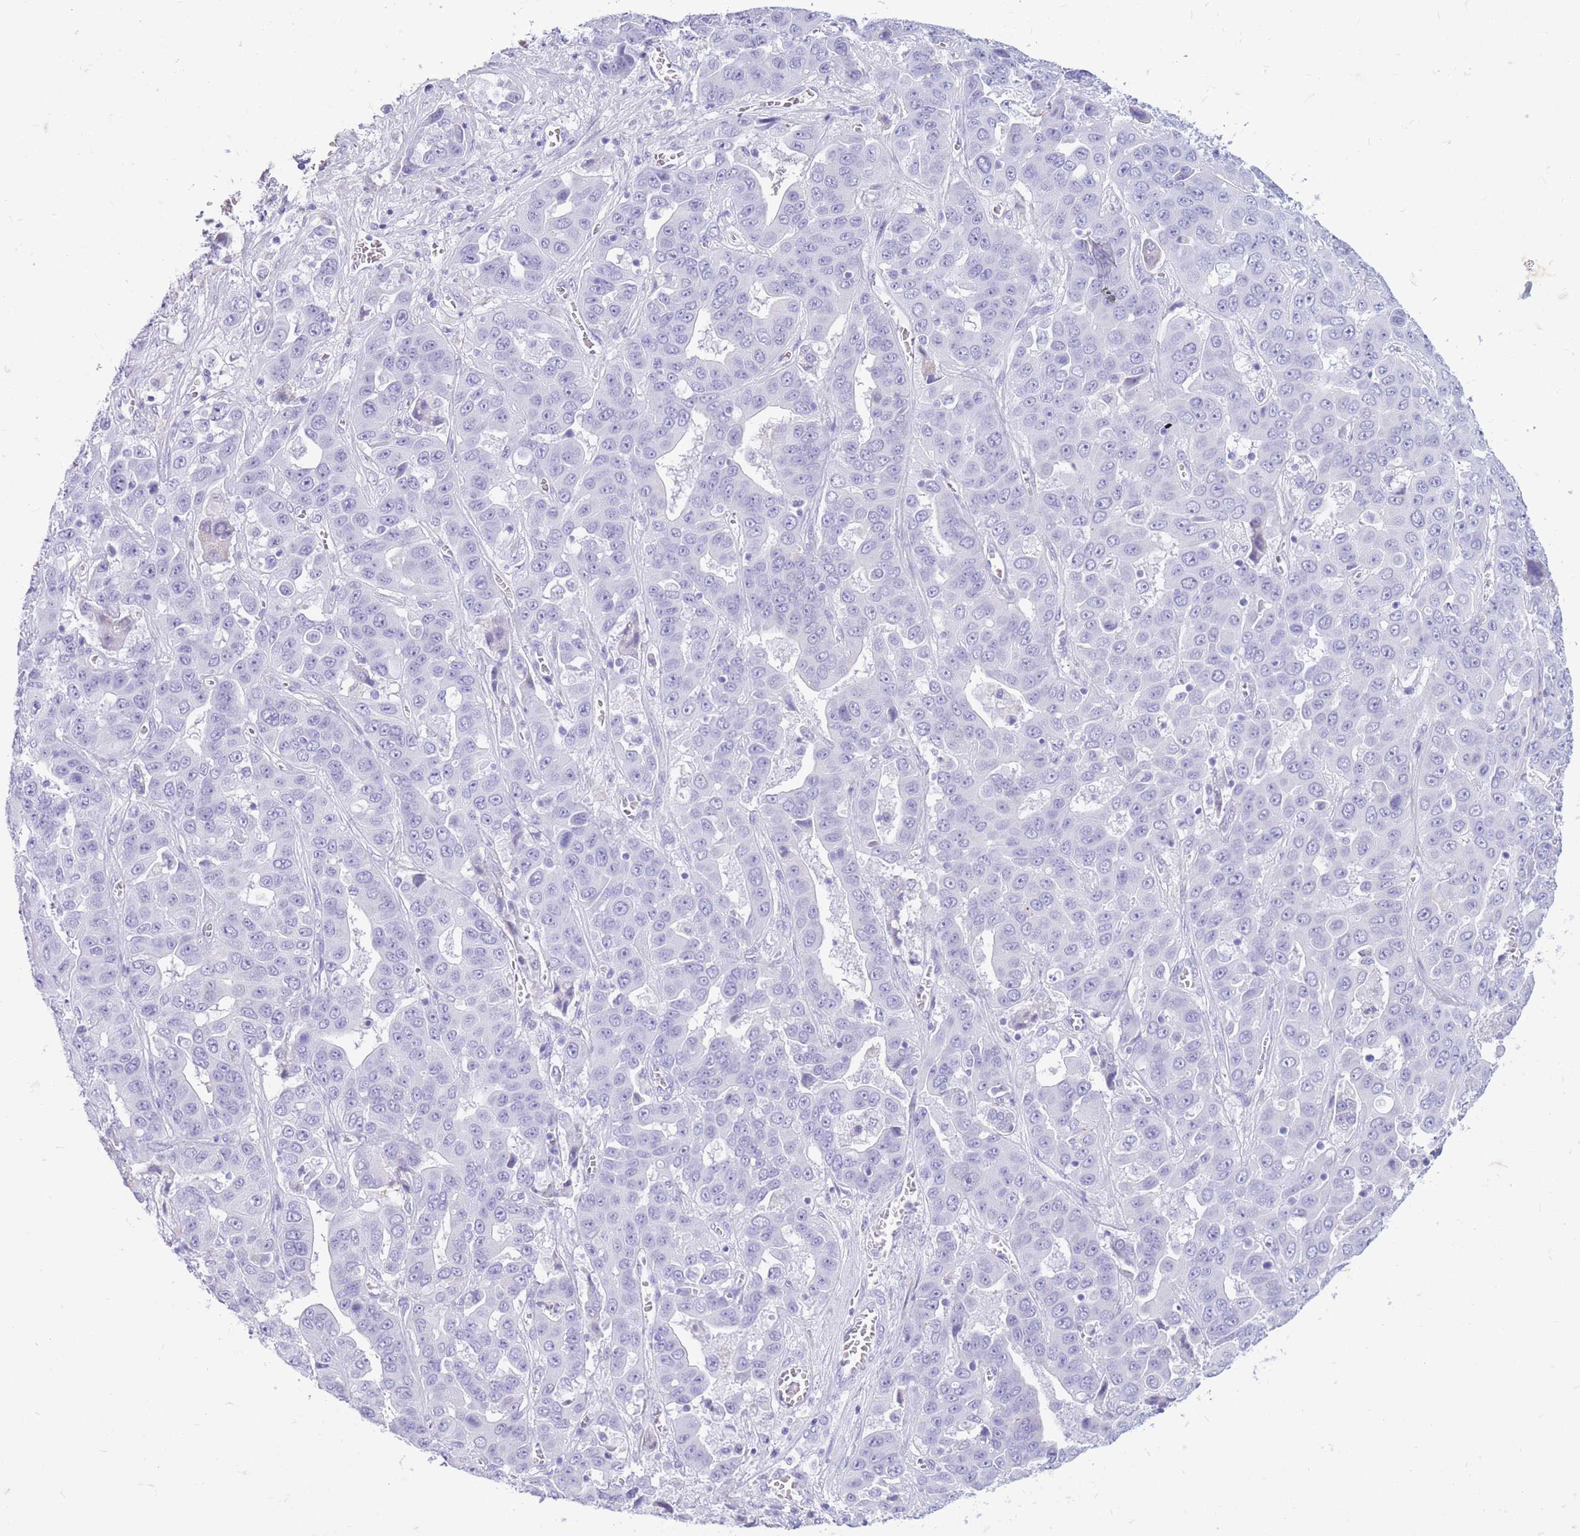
{"staining": {"intensity": "negative", "quantity": "none", "location": "none"}, "tissue": "liver cancer", "cell_type": "Tumor cells", "image_type": "cancer", "snomed": [{"axis": "morphology", "description": "Cholangiocarcinoma"}, {"axis": "topography", "description": "Liver"}], "caption": "Micrograph shows no significant protein staining in tumor cells of liver cancer (cholangiocarcinoma).", "gene": "ZFP37", "patient": {"sex": "female", "age": 52}}